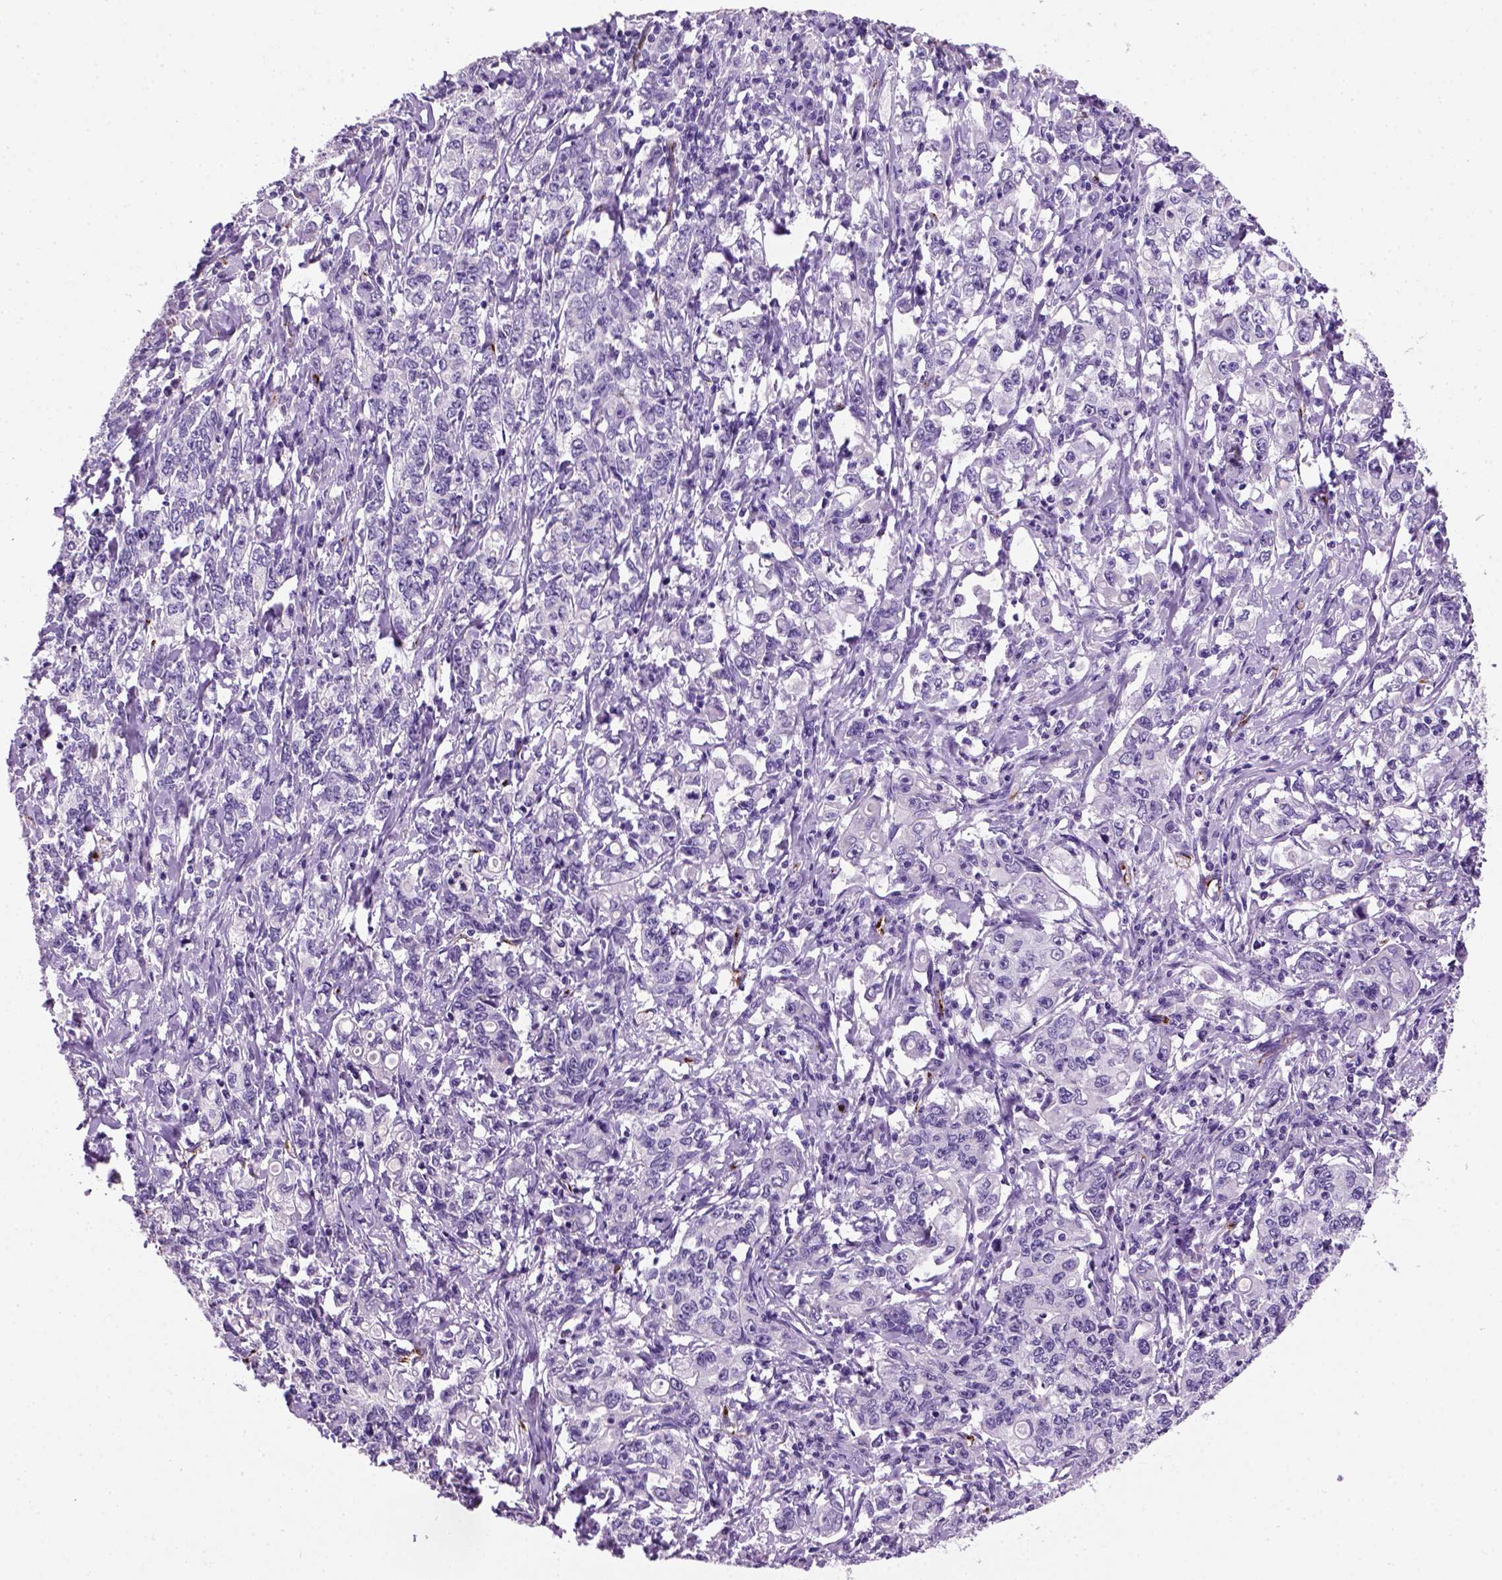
{"staining": {"intensity": "negative", "quantity": "none", "location": "none"}, "tissue": "stomach cancer", "cell_type": "Tumor cells", "image_type": "cancer", "snomed": [{"axis": "morphology", "description": "Adenocarcinoma, NOS"}, {"axis": "topography", "description": "Stomach, lower"}], "caption": "This is an IHC micrograph of human stomach adenocarcinoma. There is no expression in tumor cells.", "gene": "VWF", "patient": {"sex": "female", "age": 72}}